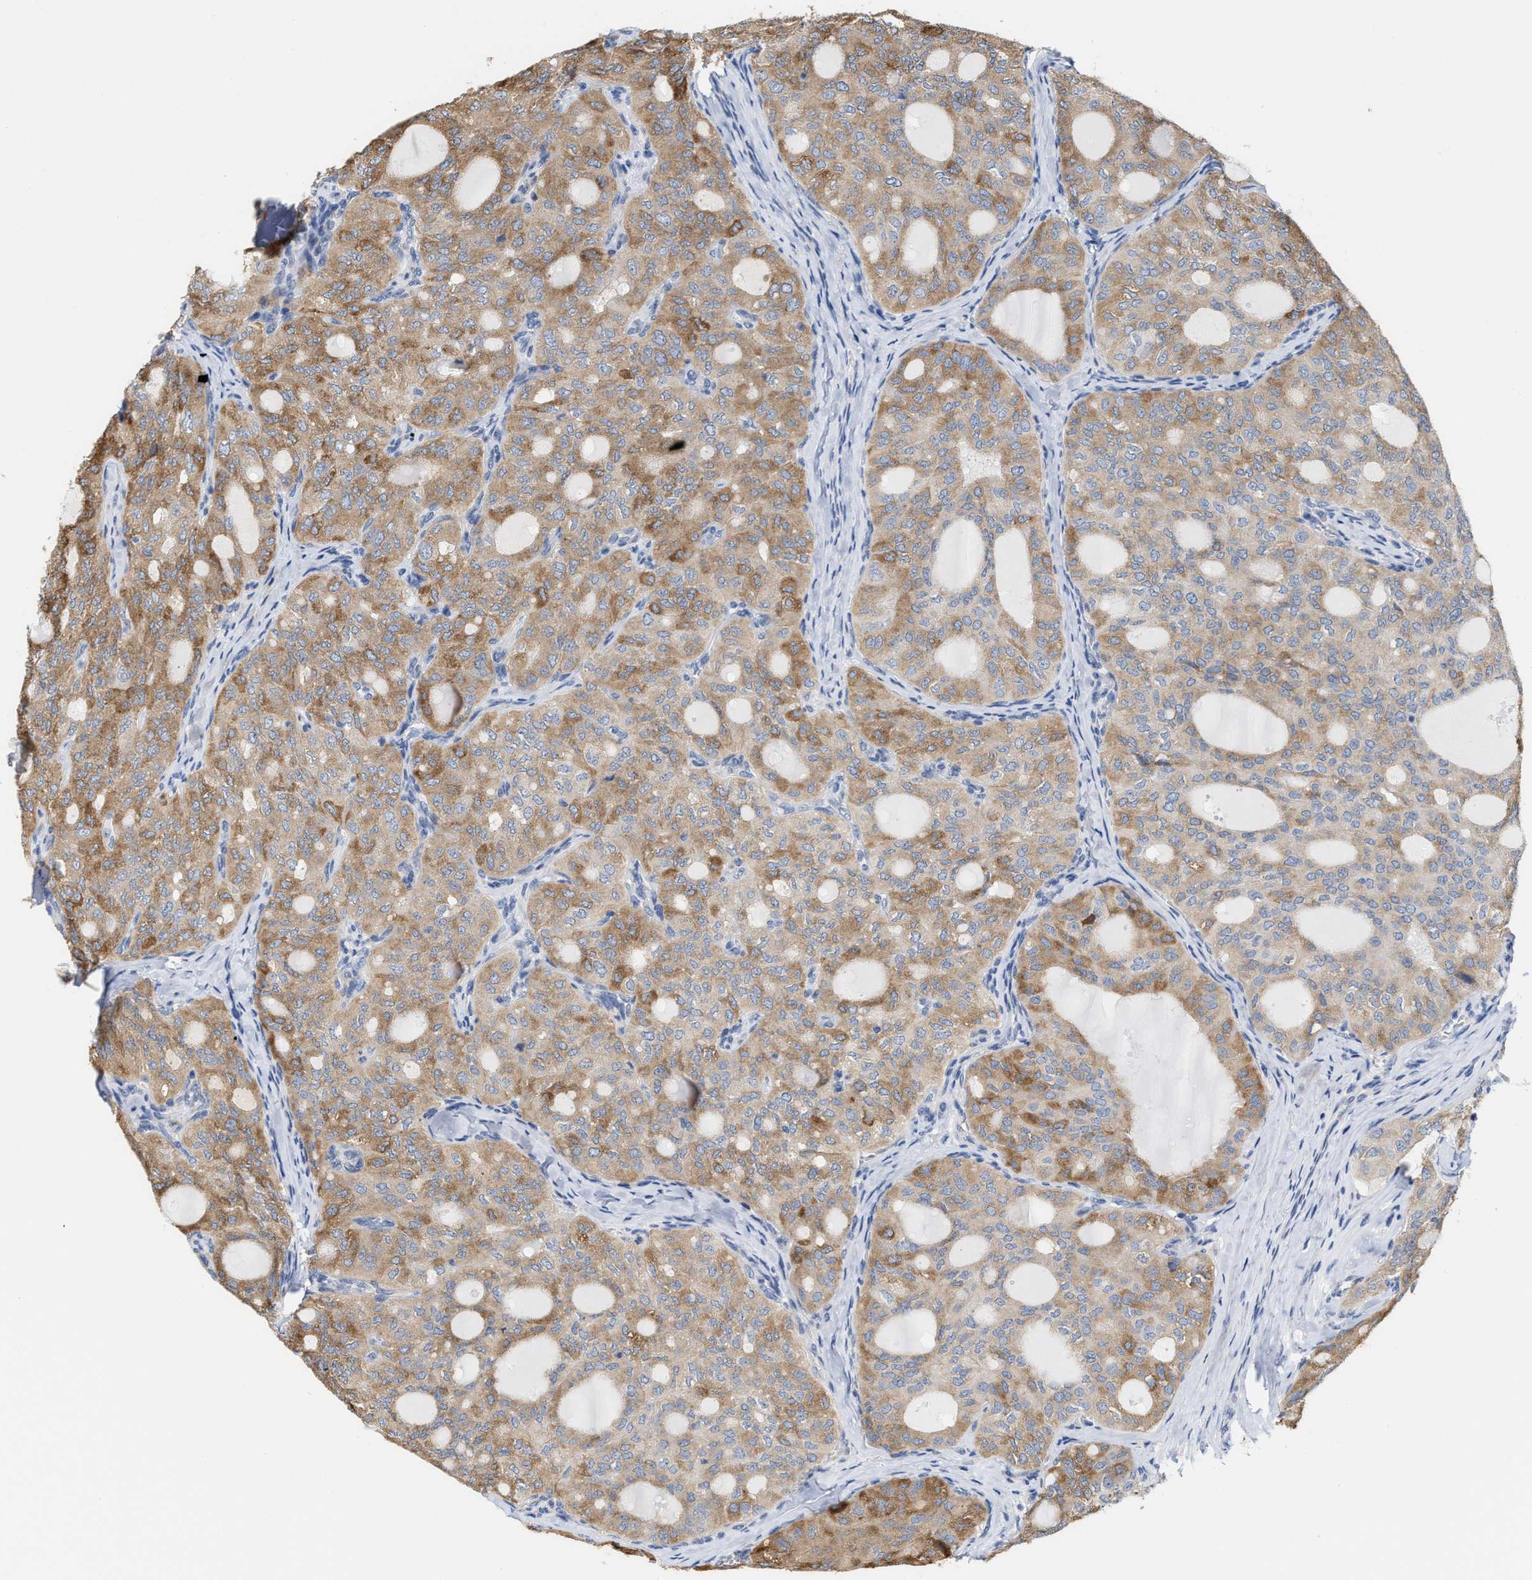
{"staining": {"intensity": "moderate", "quantity": ">75%", "location": "cytoplasmic/membranous"}, "tissue": "thyroid cancer", "cell_type": "Tumor cells", "image_type": "cancer", "snomed": [{"axis": "morphology", "description": "Follicular adenoma carcinoma, NOS"}, {"axis": "topography", "description": "Thyroid gland"}], "caption": "Immunohistochemical staining of human follicular adenoma carcinoma (thyroid) shows medium levels of moderate cytoplasmic/membranous protein positivity in approximately >75% of tumor cells. (brown staining indicates protein expression, while blue staining denotes nuclei).", "gene": "RYR2", "patient": {"sex": "male", "age": 75}}